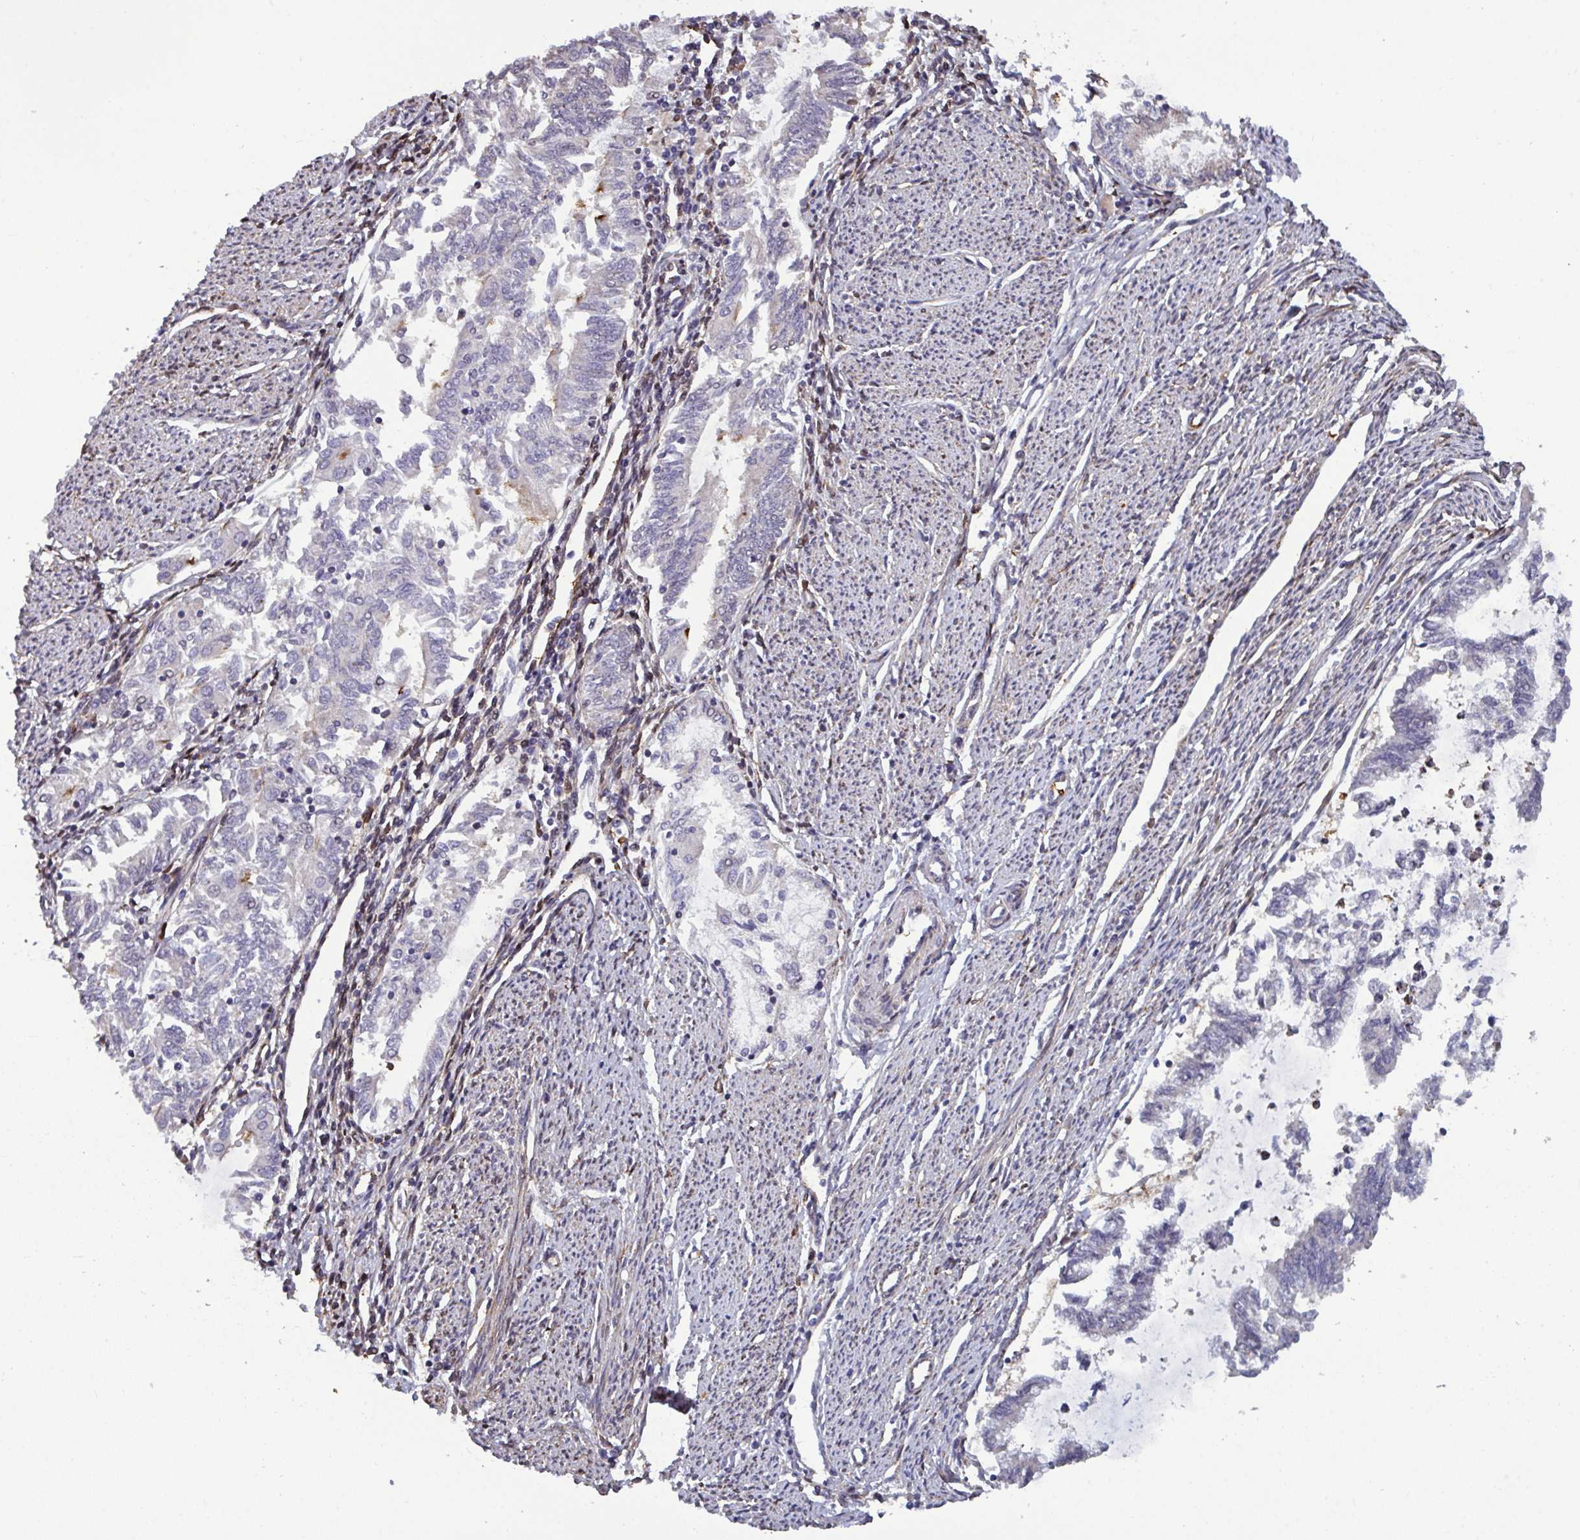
{"staining": {"intensity": "negative", "quantity": "none", "location": "none"}, "tissue": "endometrial cancer", "cell_type": "Tumor cells", "image_type": "cancer", "snomed": [{"axis": "morphology", "description": "Adenocarcinoma, NOS"}, {"axis": "topography", "description": "Endometrium"}], "caption": "Human endometrial cancer (adenocarcinoma) stained for a protein using immunohistochemistry displays no positivity in tumor cells.", "gene": "PELI2", "patient": {"sex": "female", "age": 79}}